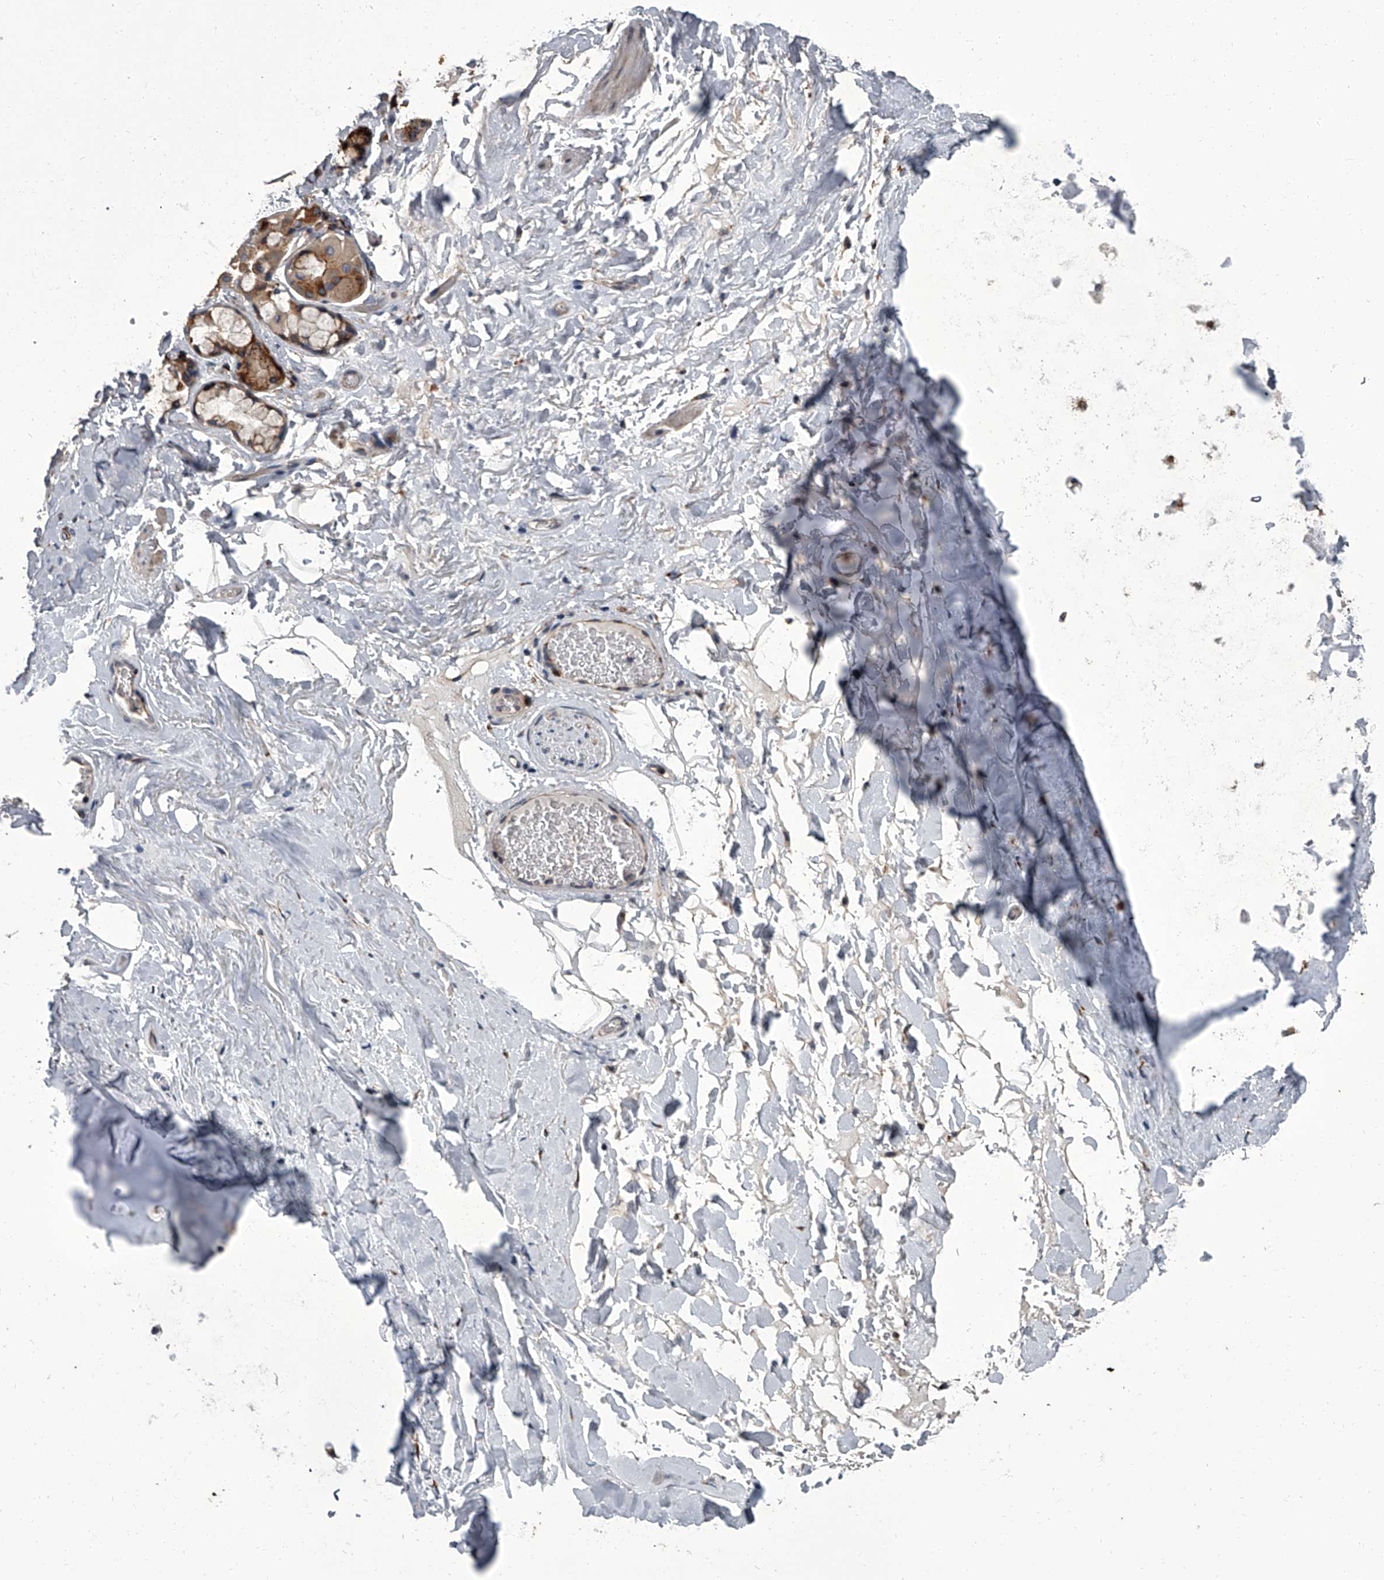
{"staining": {"intensity": "weak", "quantity": "25%-75%", "location": "cytoplasmic/membranous"}, "tissue": "adipose tissue", "cell_type": "Adipocytes", "image_type": "normal", "snomed": [{"axis": "morphology", "description": "Normal tissue, NOS"}, {"axis": "topography", "description": "Cartilage tissue"}], "caption": "The histopathology image reveals staining of benign adipose tissue, revealing weak cytoplasmic/membranous protein positivity (brown color) within adipocytes.", "gene": "SIRT4", "patient": {"sex": "female", "age": 63}}